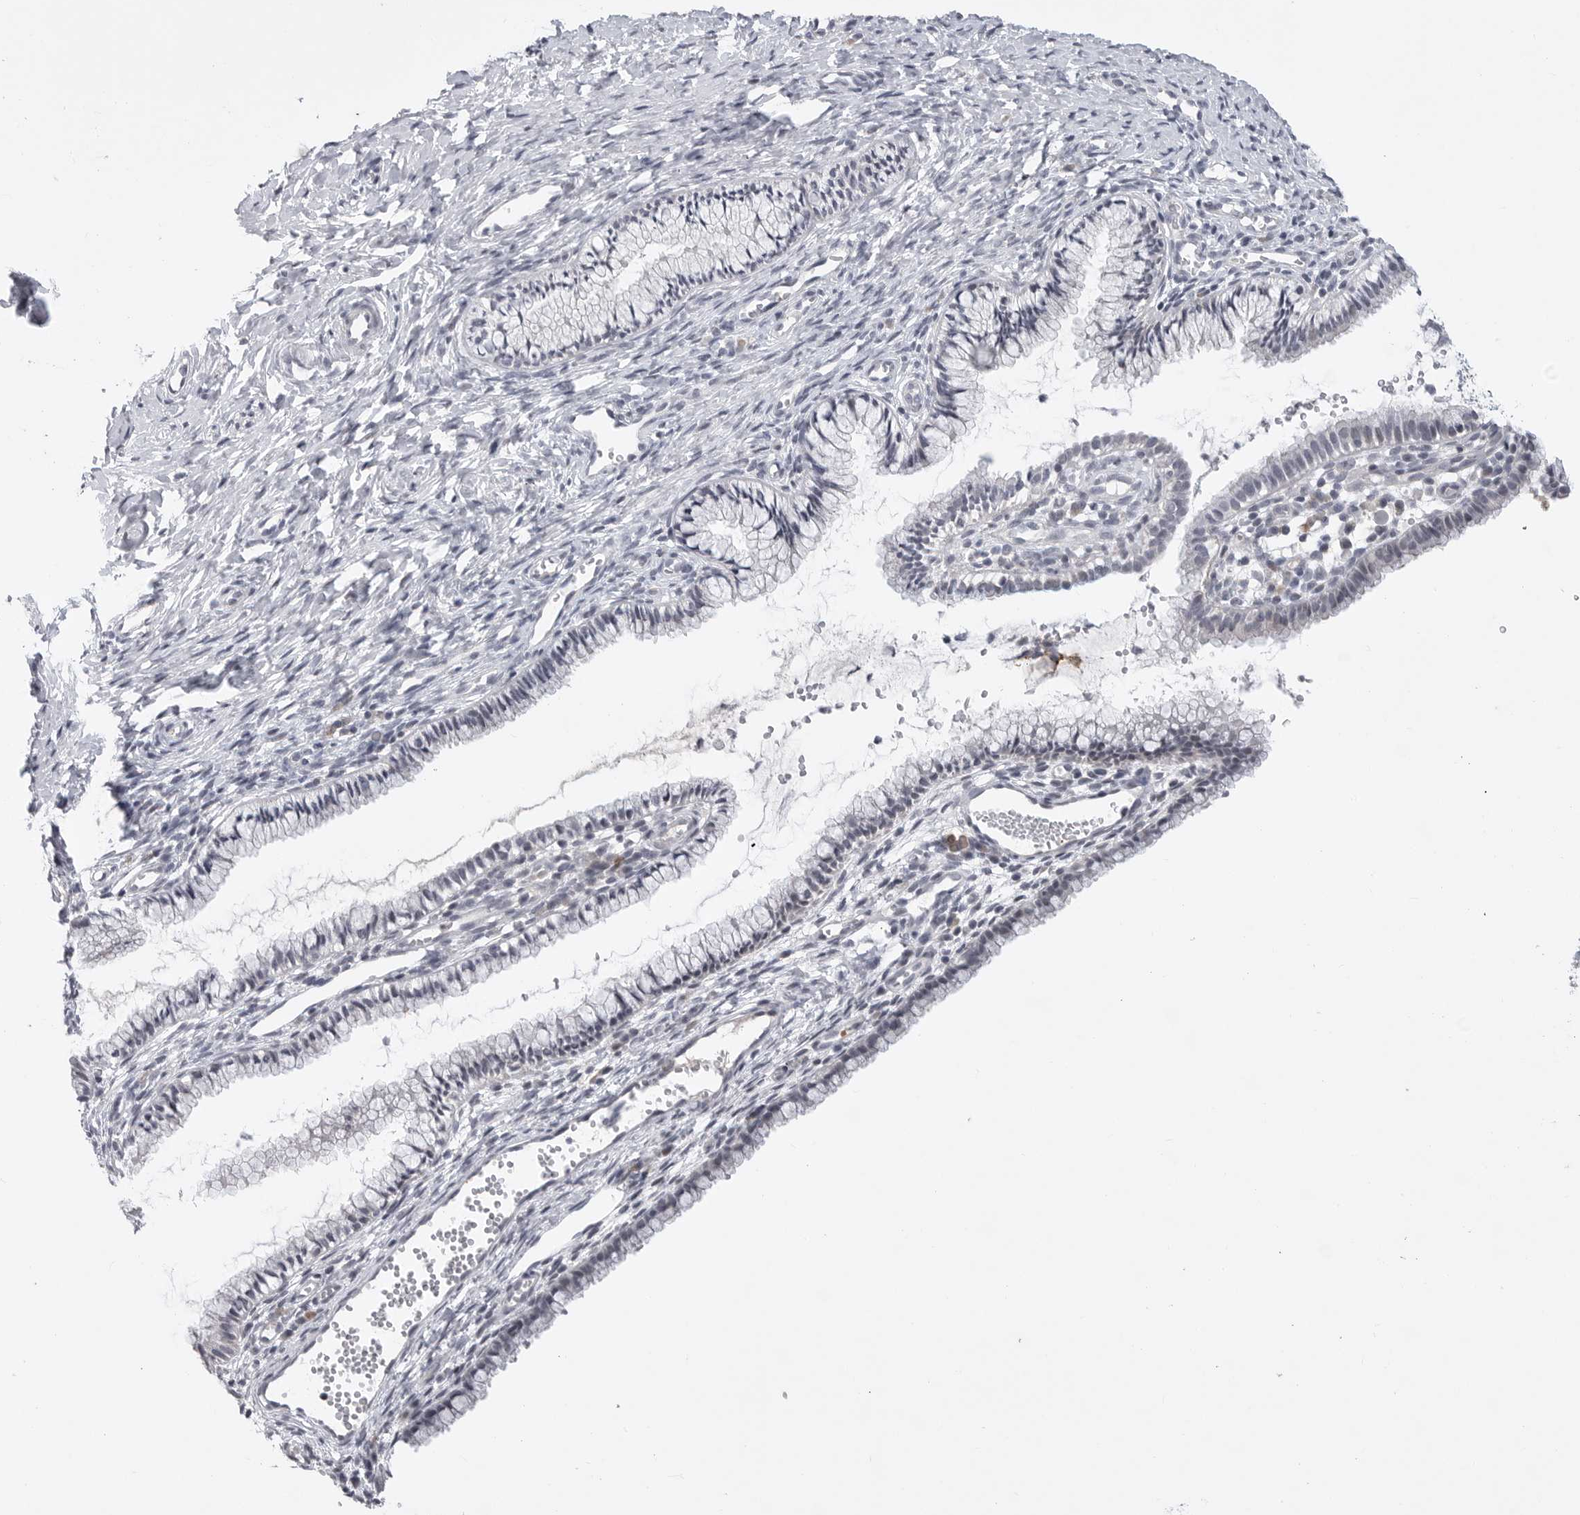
{"staining": {"intensity": "negative", "quantity": "none", "location": "none"}, "tissue": "cervix", "cell_type": "Glandular cells", "image_type": "normal", "snomed": [{"axis": "morphology", "description": "Normal tissue, NOS"}, {"axis": "topography", "description": "Cervix"}], "caption": "The histopathology image displays no staining of glandular cells in unremarkable cervix. The staining was performed using DAB to visualize the protein expression in brown, while the nuclei were stained in blue with hematoxylin (Magnification: 20x).", "gene": "FBXO43", "patient": {"sex": "female", "age": 27}}